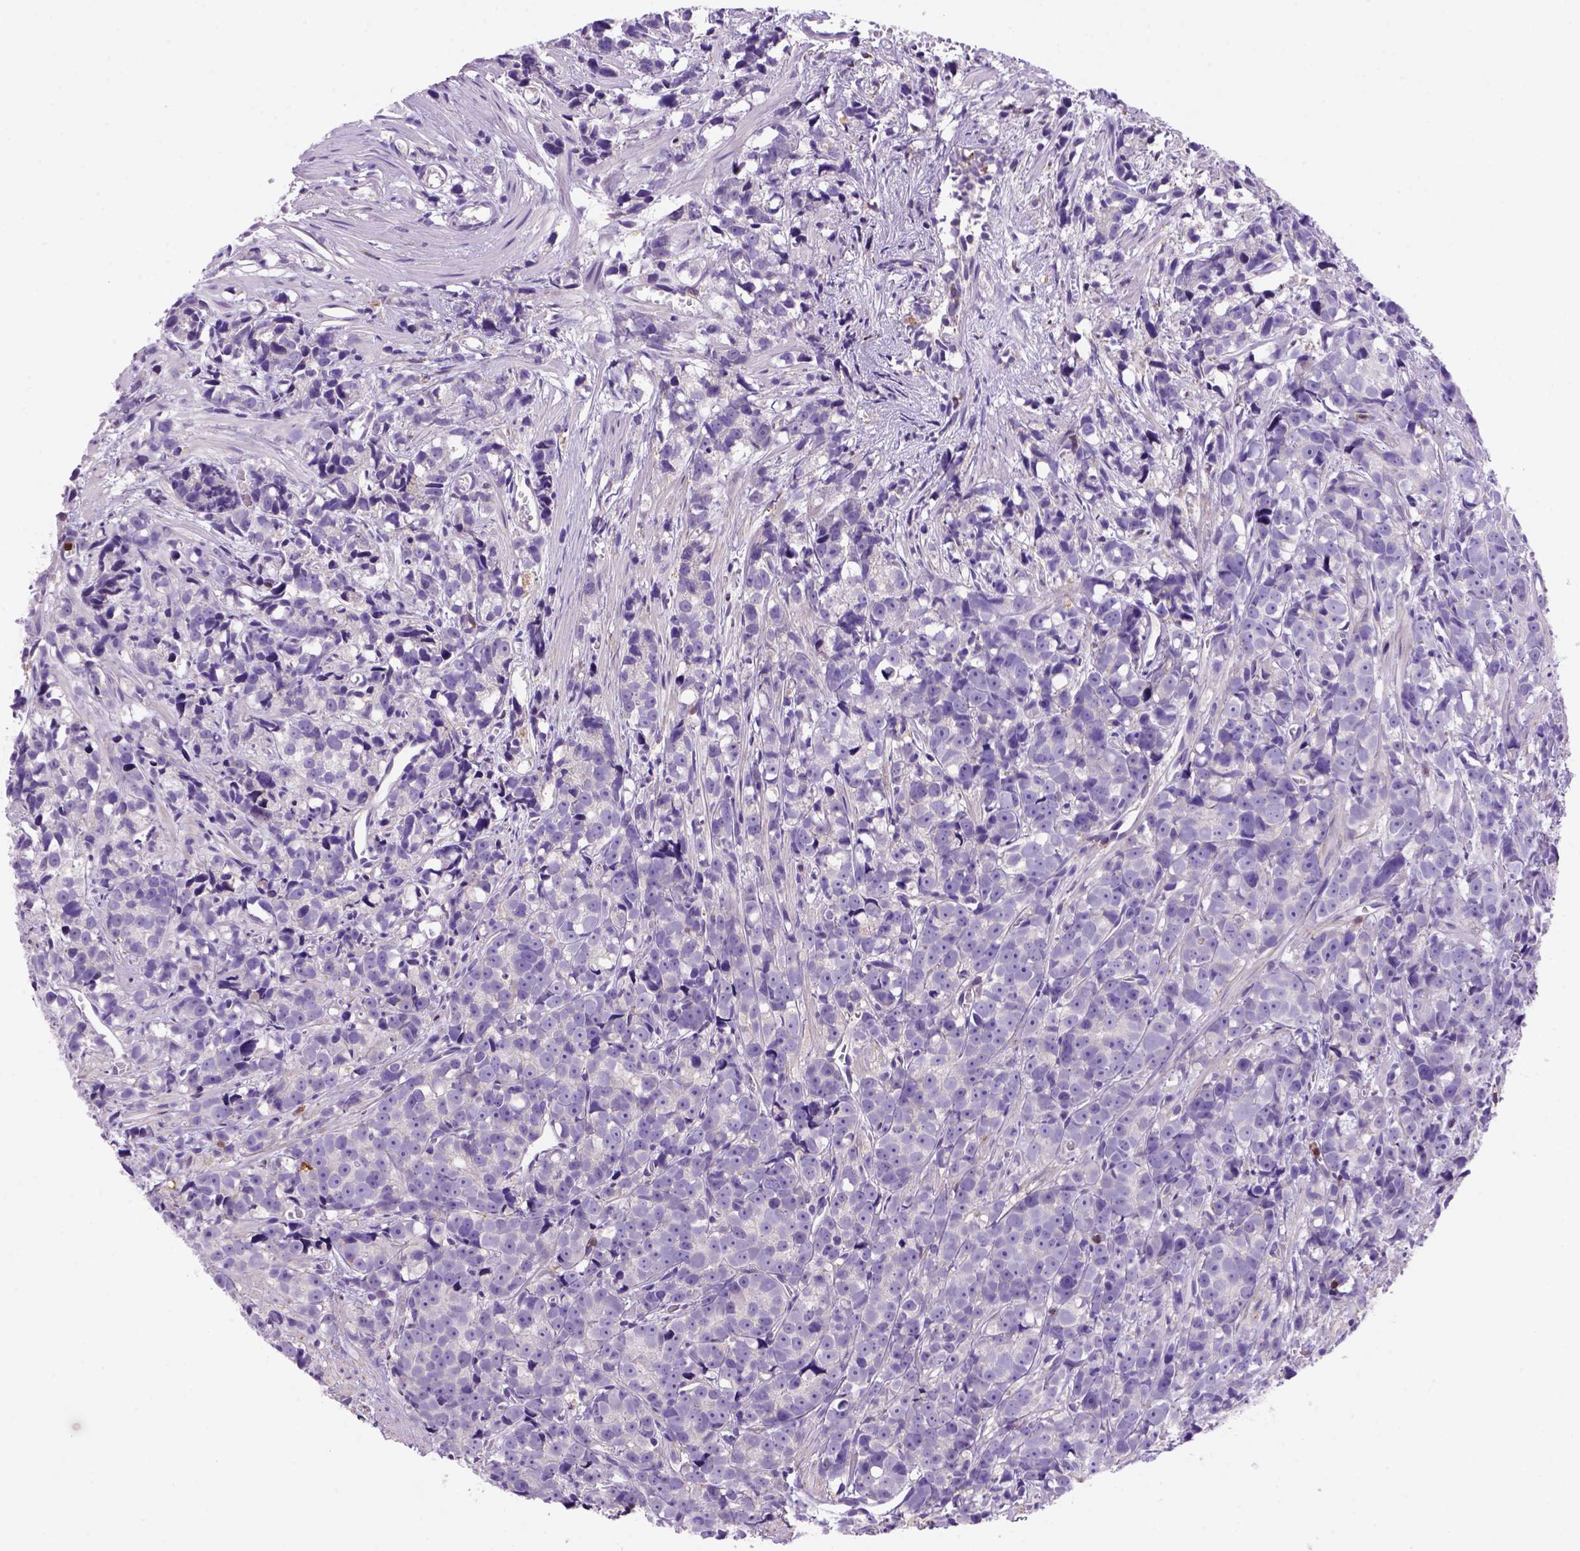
{"staining": {"intensity": "negative", "quantity": "none", "location": "none"}, "tissue": "prostate cancer", "cell_type": "Tumor cells", "image_type": "cancer", "snomed": [{"axis": "morphology", "description": "Adenocarcinoma, High grade"}, {"axis": "topography", "description": "Prostate"}], "caption": "An image of human prostate high-grade adenocarcinoma is negative for staining in tumor cells.", "gene": "INPP5D", "patient": {"sex": "male", "age": 77}}